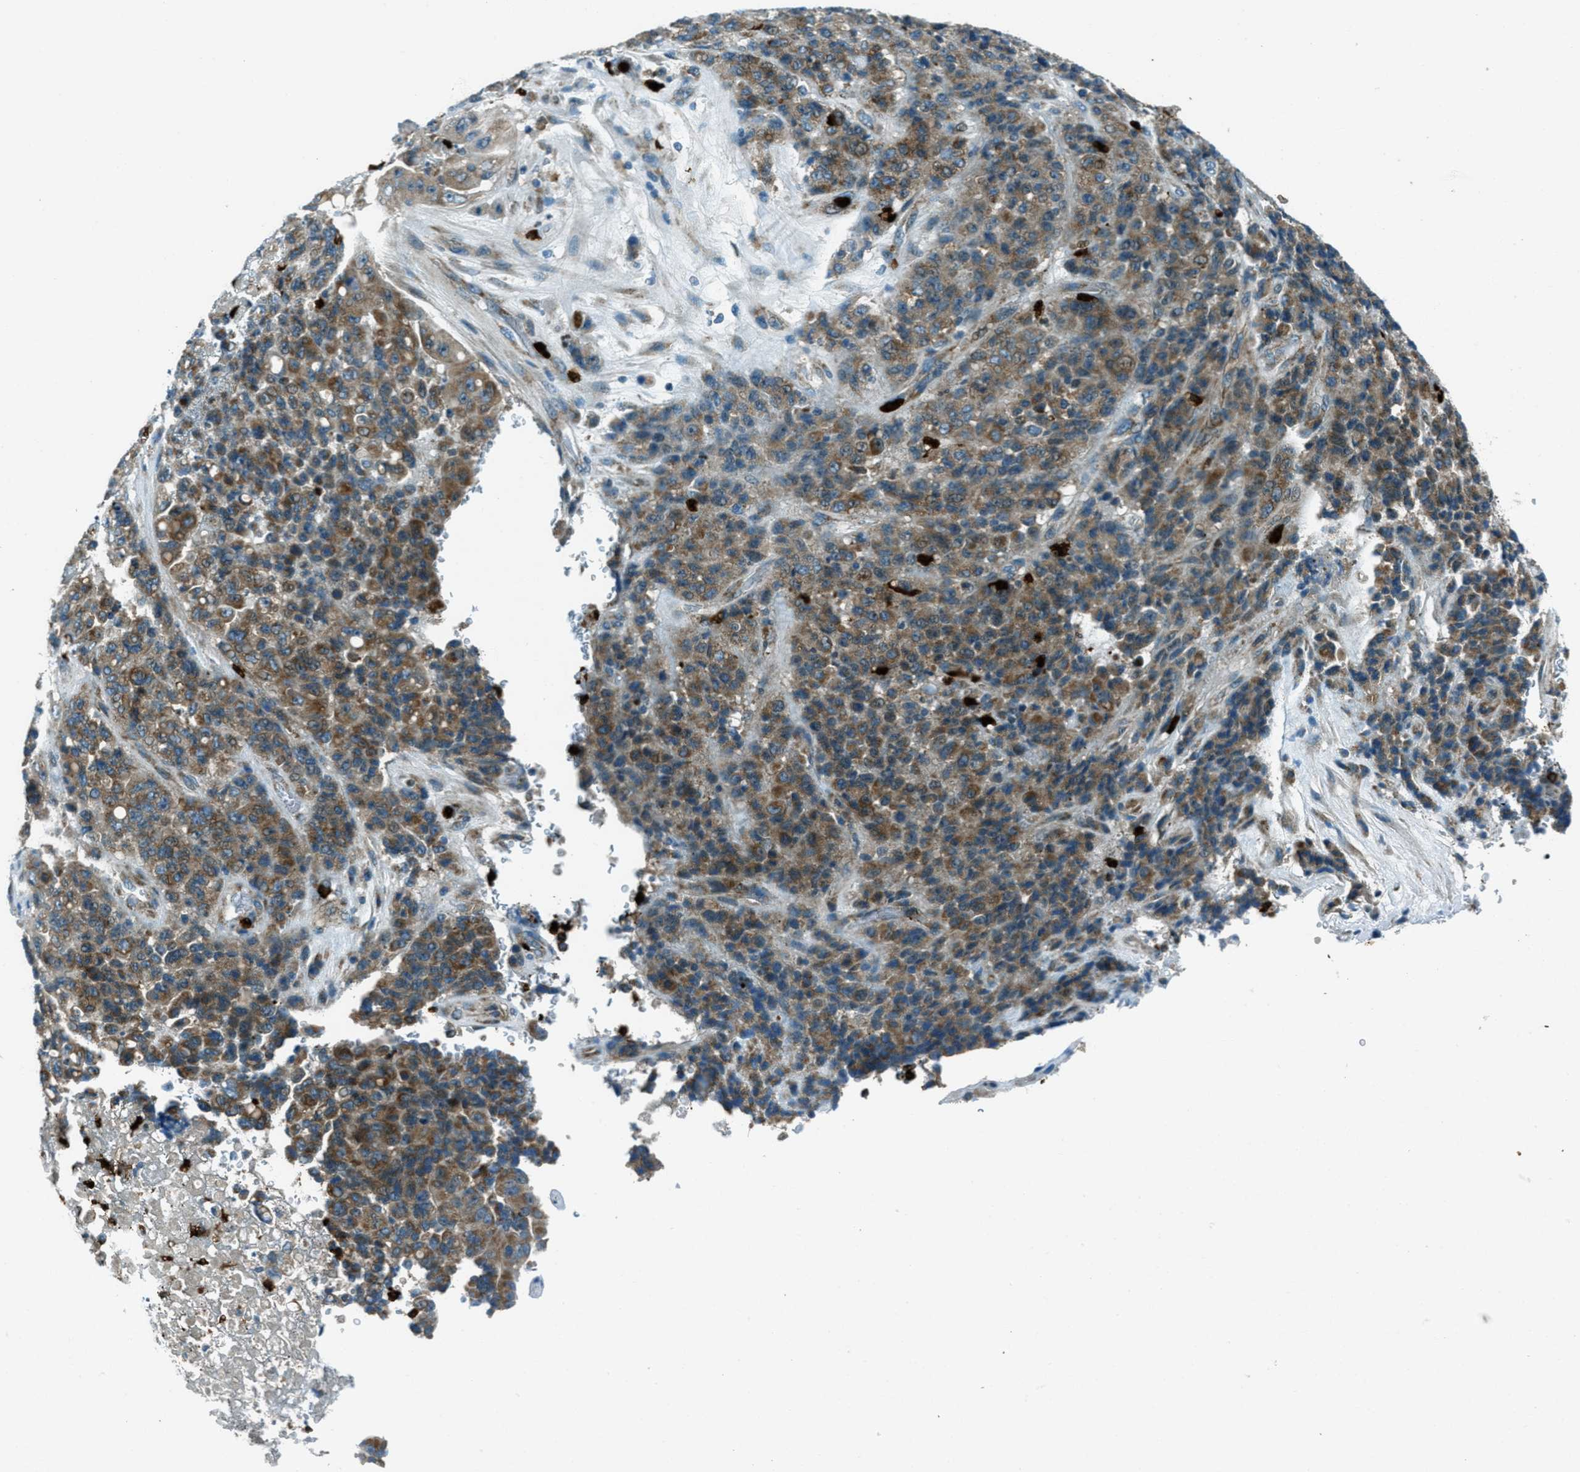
{"staining": {"intensity": "moderate", "quantity": ">75%", "location": "cytoplasmic/membranous"}, "tissue": "stomach cancer", "cell_type": "Tumor cells", "image_type": "cancer", "snomed": [{"axis": "morphology", "description": "Adenocarcinoma, NOS"}, {"axis": "topography", "description": "Stomach"}], "caption": "Protein expression analysis of adenocarcinoma (stomach) displays moderate cytoplasmic/membranous positivity in about >75% of tumor cells. The protein is shown in brown color, while the nuclei are stained blue.", "gene": "FAR1", "patient": {"sex": "female", "age": 73}}